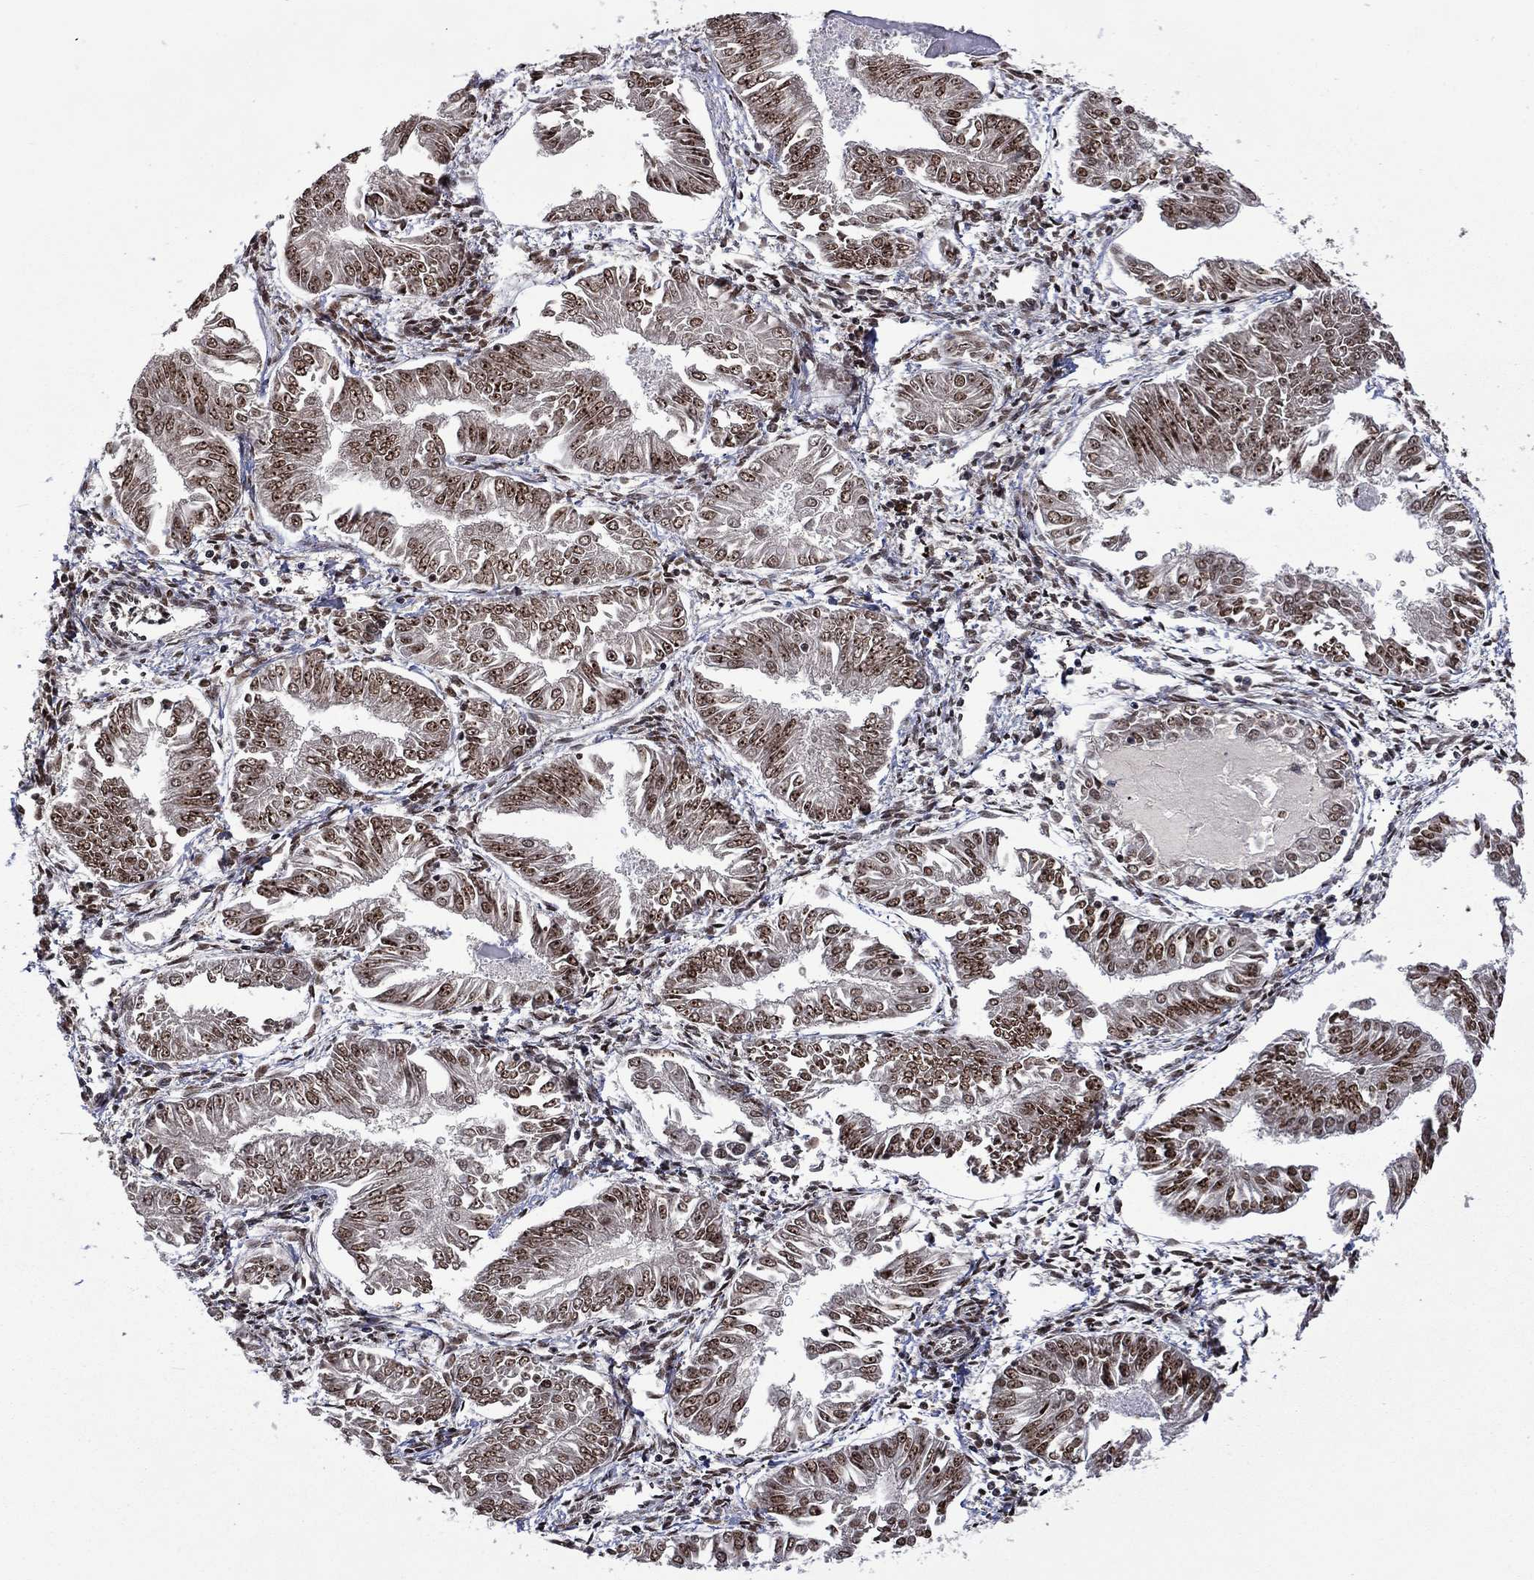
{"staining": {"intensity": "moderate", "quantity": "25%-75%", "location": "cytoplasmic/membranous,nuclear"}, "tissue": "endometrial cancer", "cell_type": "Tumor cells", "image_type": "cancer", "snomed": [{"axis": "morphology", "description": "Adenocarcinoma, NOS"}, {"axis": "topography", "description": "Endometrium"}], "caption": "Moderate cytoplasmic/membranous and nuclear positivity is present in approximately 25%-75% of tumor cells in endometrial adenocarcinoma. Using DAB (3,3'-diaminobenzidine) (brown) and hematoxylin (blue) stains, captured at high magnification using brightfield microscopy.", "gene": "FBL", "patient": {"sex": "female", "age": 53}}